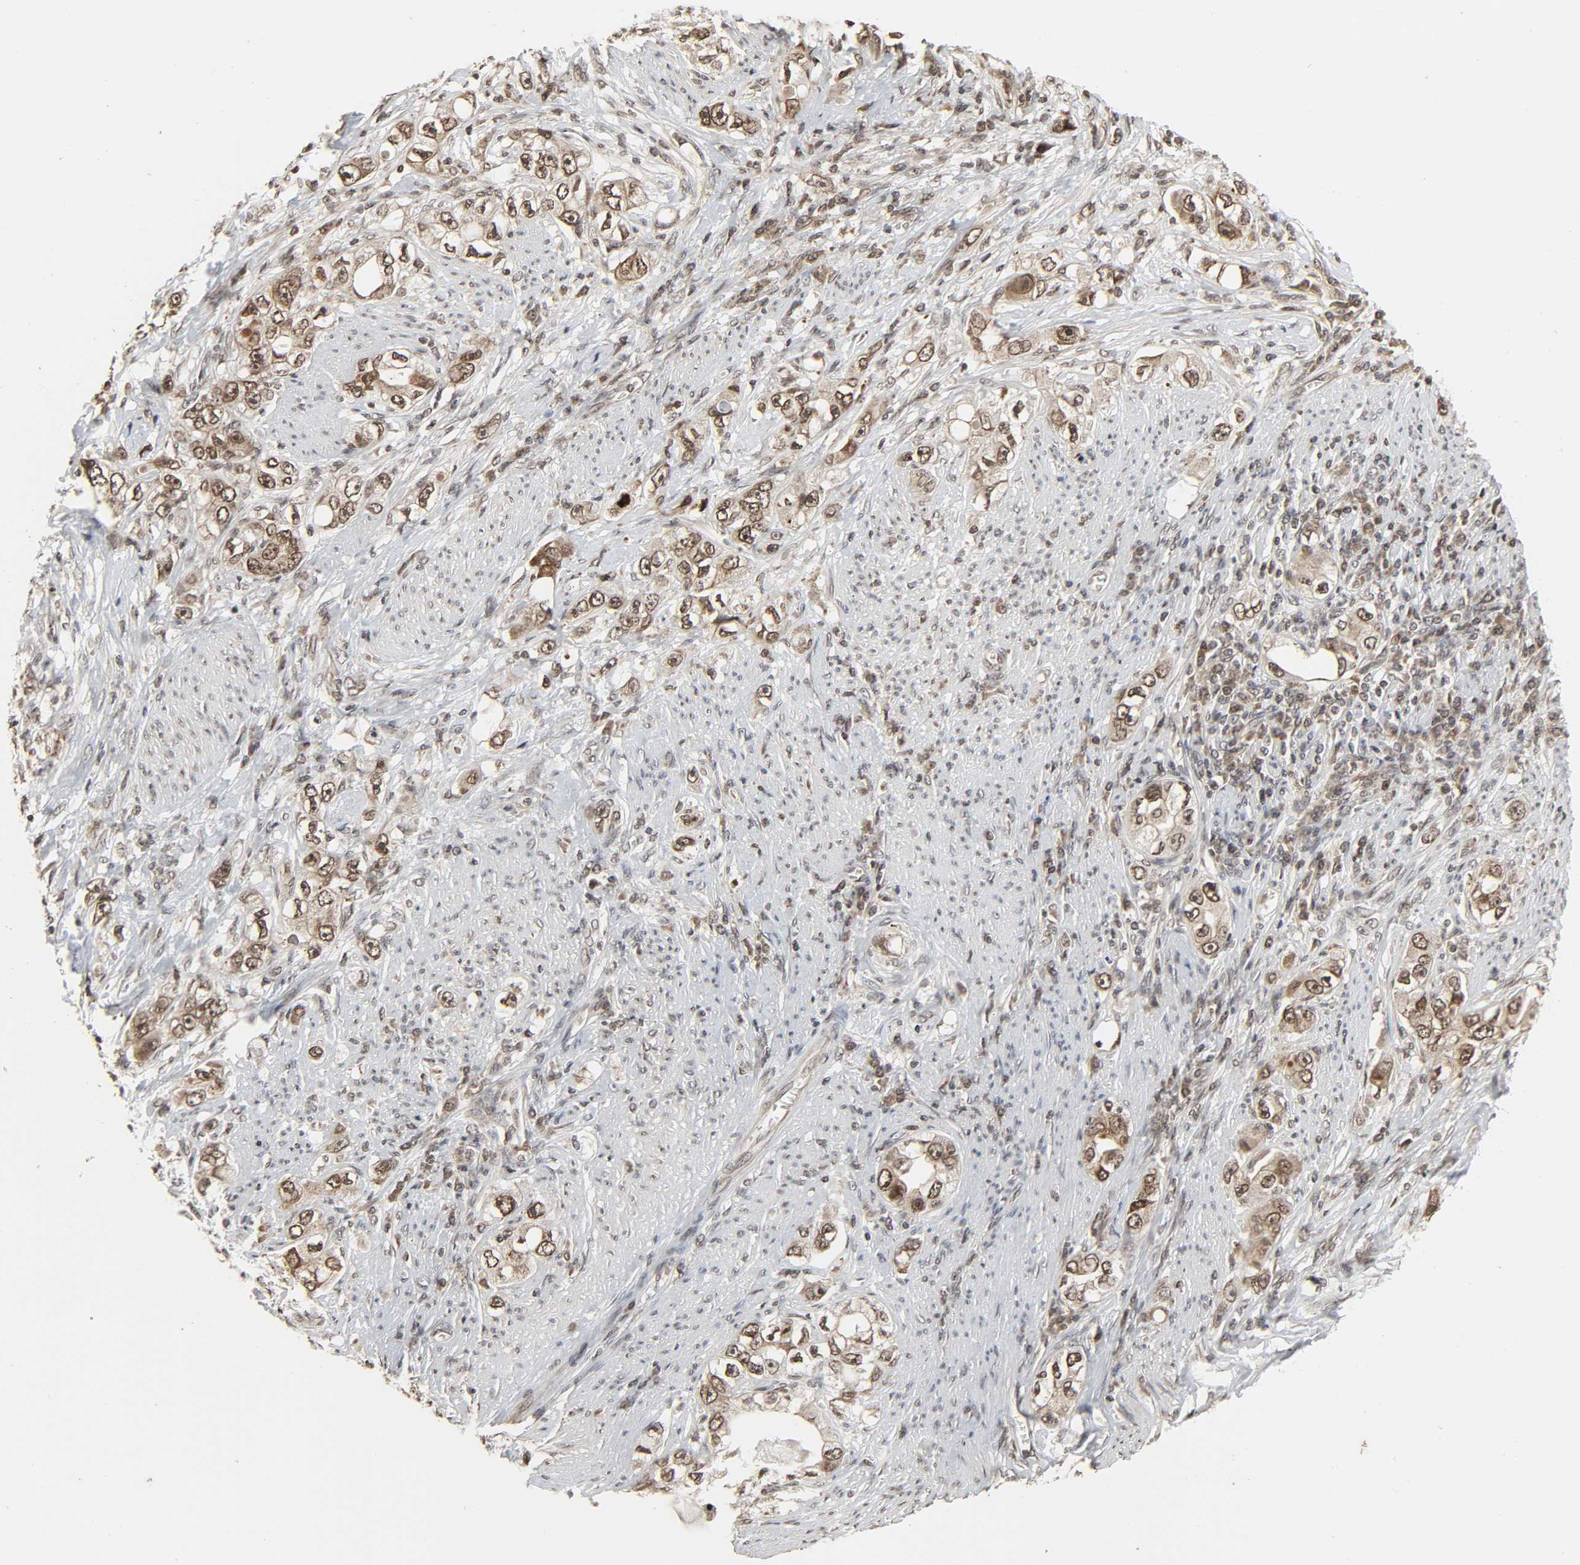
{"staining": {"intensity": "moderate", "quantity": ">75%", "location": "cytoplasmic/membranous,nuclear"}, "tissue": "stomach cancer", "cell_type": "Tumor cells", "image_type": "cancer", "snomed": [{"axis": "morphology", "description": "Adenocarcinoma, NOS"}, {"axis": "topography", "description": "Stomach, lower"}], "caption": "IHC image of neoplastic tissue: adenocarcinoma (stomach) stained using IHC shows medium levels of moderate protein expression localized specifically in the cytoplasmic/membranous and nuclear of tumor cells, appearing as a cytoplasmic/membranous and nuclear brown color.", "gene": "XRCC1", "patient": {"sex": "female", "age": 93}}